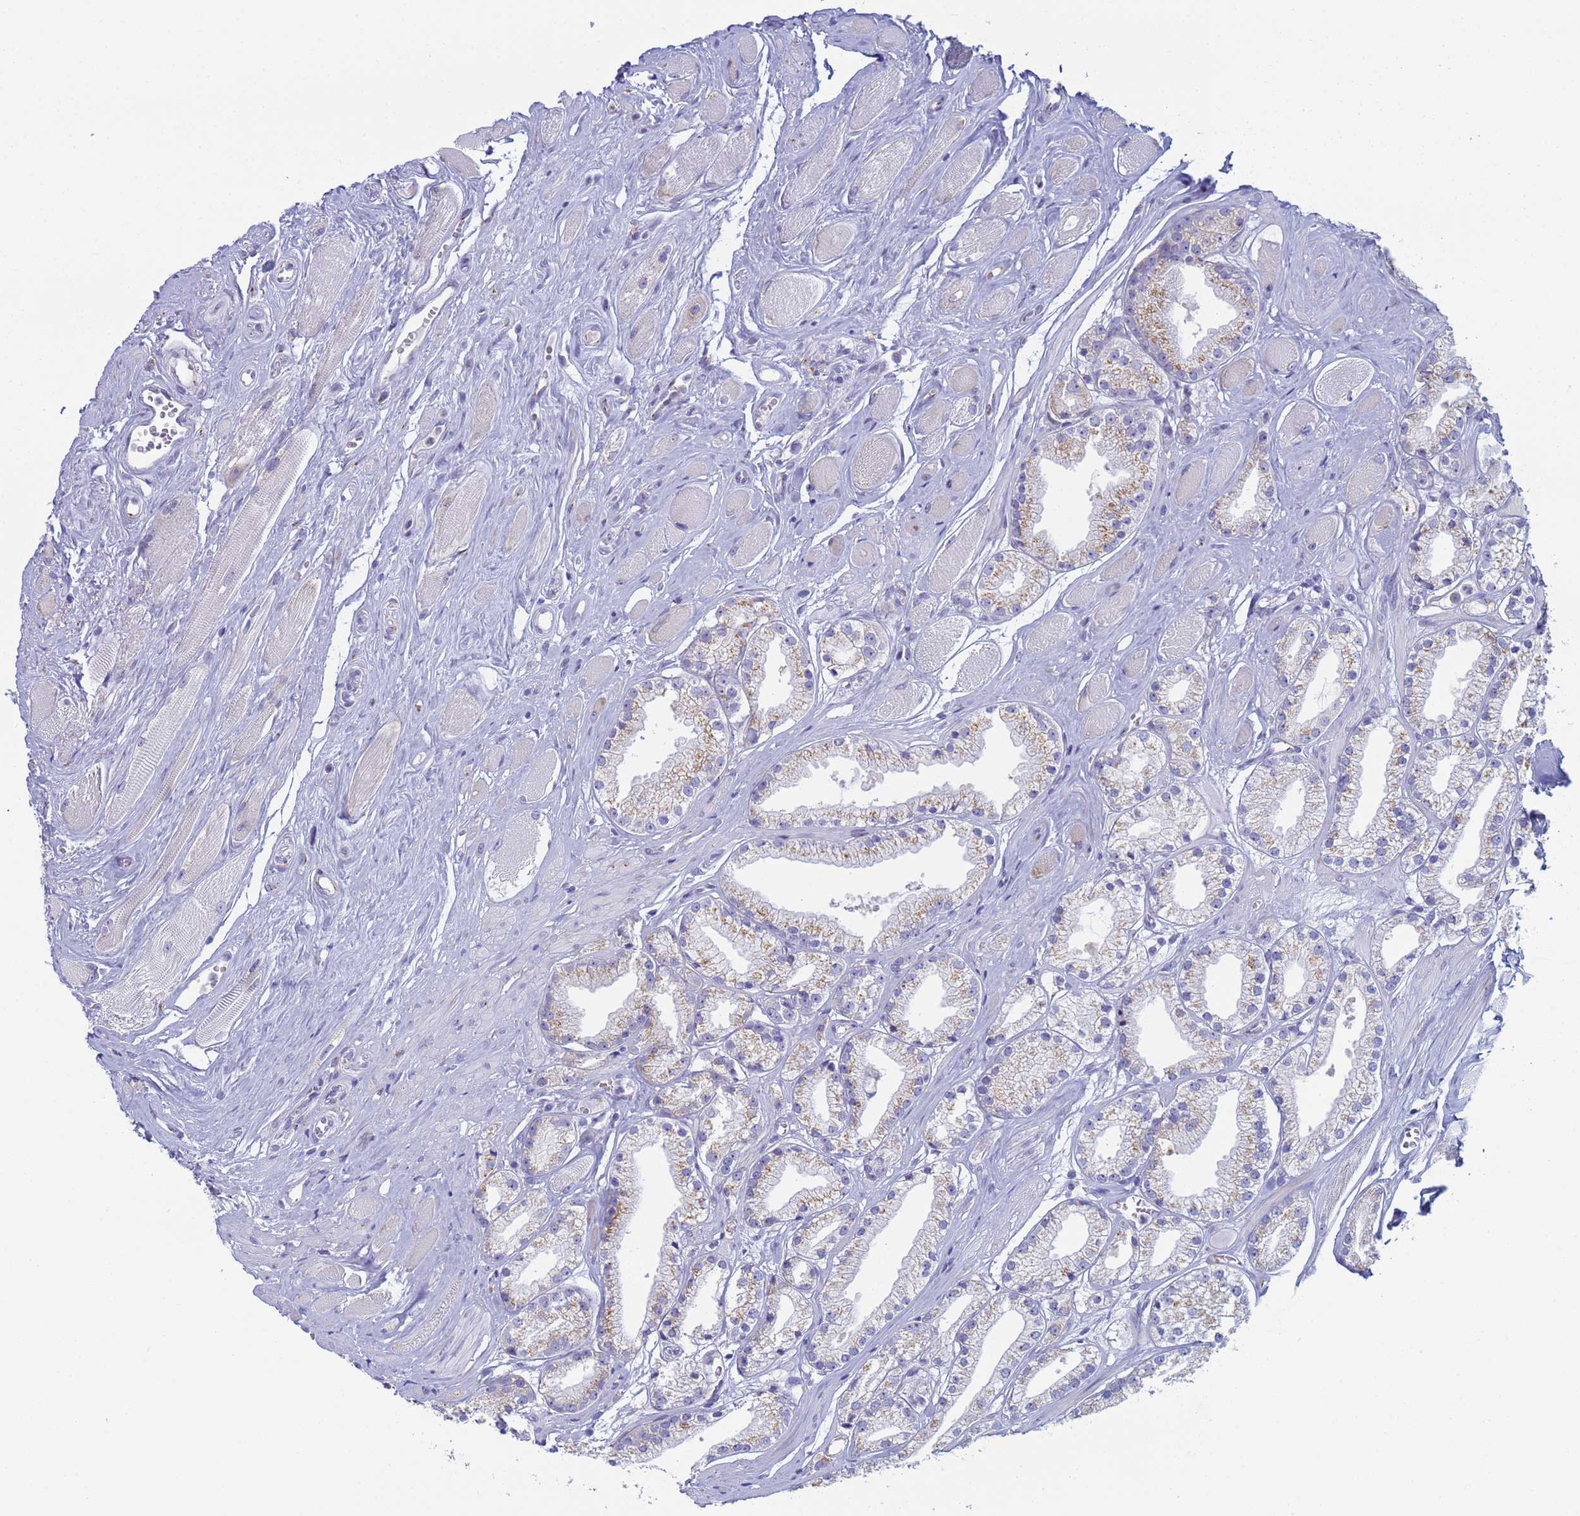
{"staining": {"intensity": "weak", "quantity": "25%-75%", "location": "cytoplasmic/membranous"}, "tissue": "prostate cancer", "cell_type": "Tumor cells", "image_type": "cancer", "snomed": [{"axis": "morphology", "description": "Adenocarcinoma, High grade"}, {"axis": "topography", "description": "Prostate"}], "caption": "The immunohistochemical stain shows weak cytoplasmic/membranous positivity in tumor cells of prostate cancer tissue.", "gene": "CR1", "patient": {"sex": "male", "age": 67}}